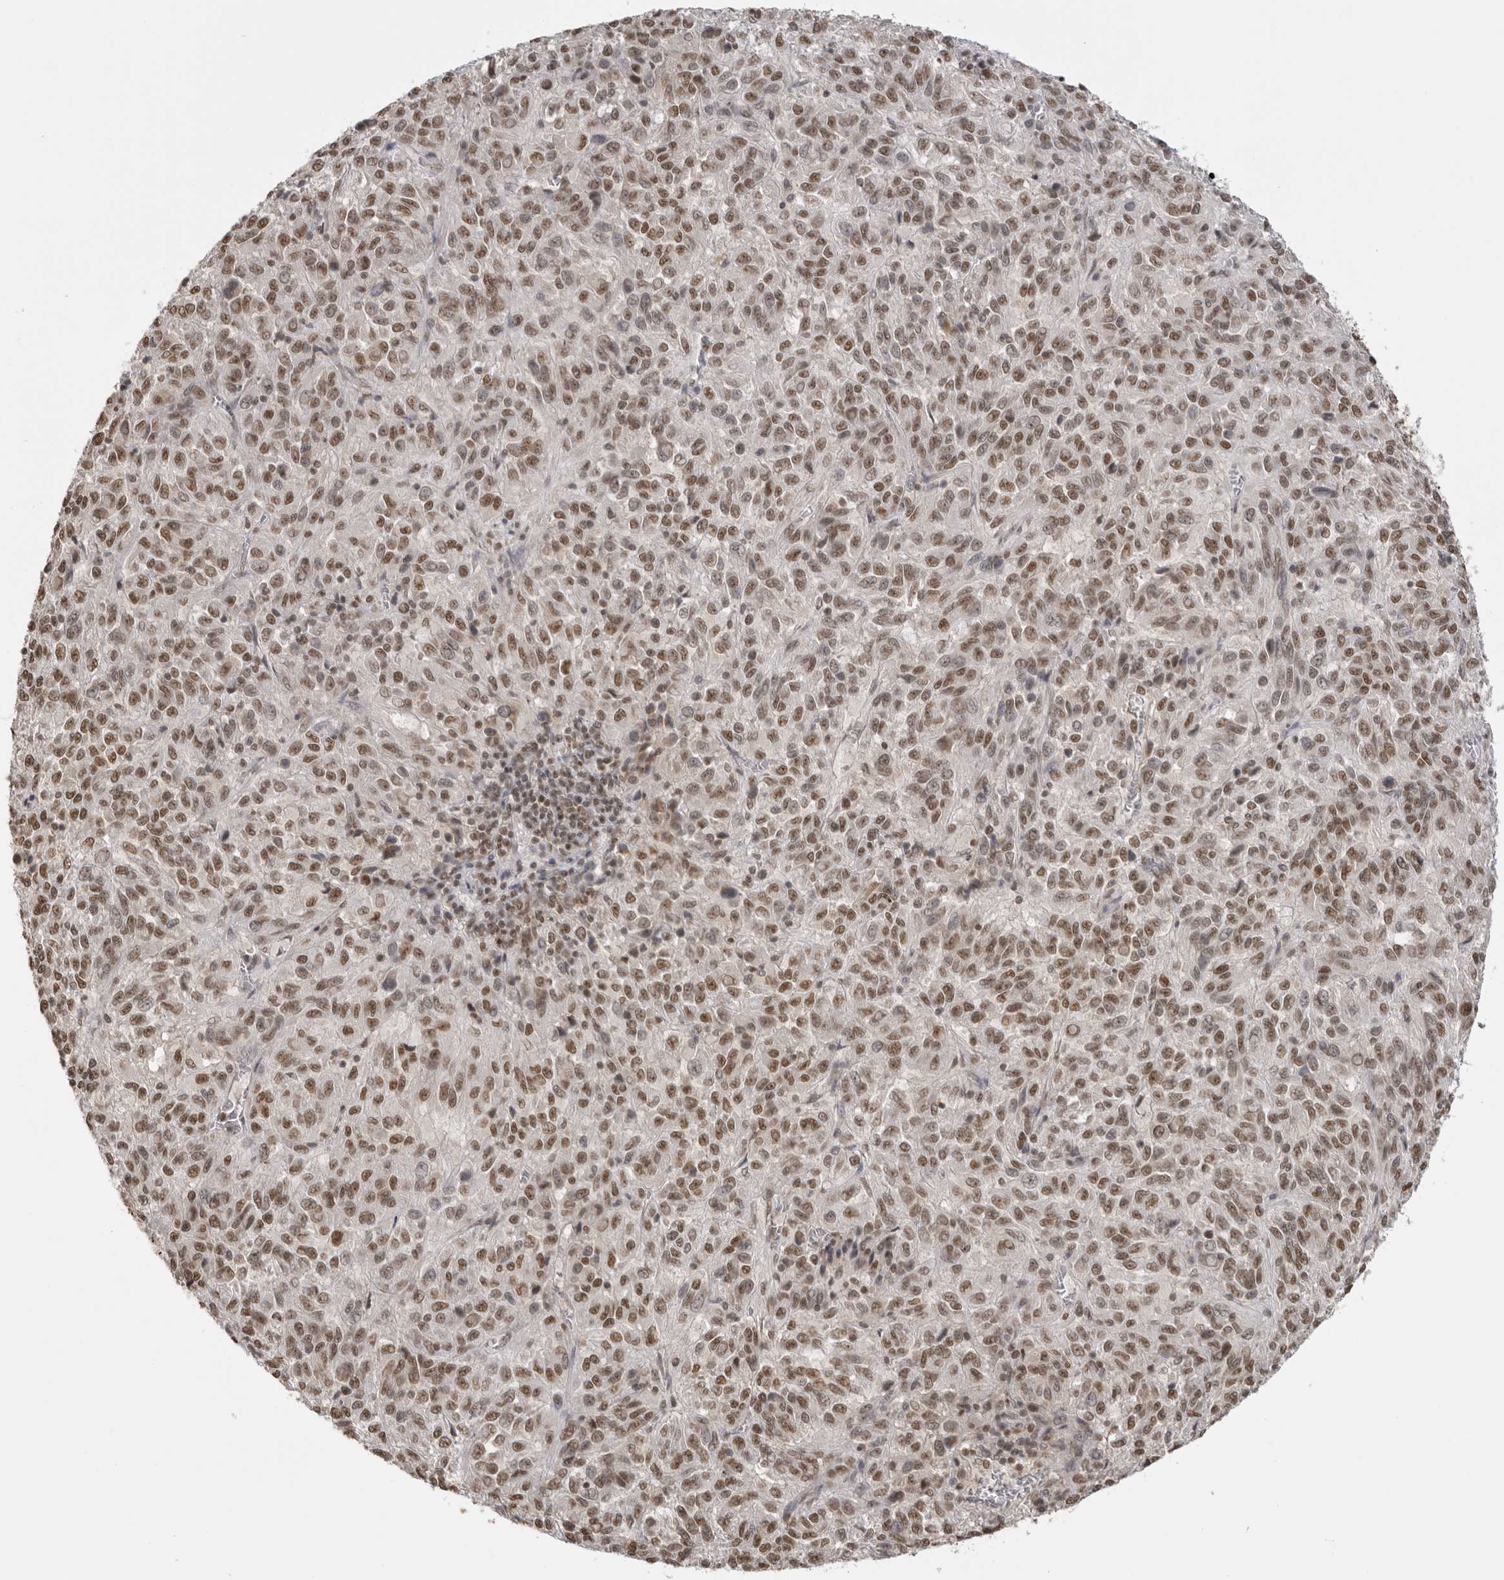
{"staining": {"intensity": "moderate", "quantity": ">75%", "location": "nuclear"}, "tissue": "melanoma", "cell_type": "Tumor cells", "image_type": "cancer", "snomed": [{"axis": "morphology", "description": "Malignant melanoma, Metastatic site"}, {"axis": "topography", "description": "Lung"}], "caption": "Protein staining of melanoma tissue reveals moderate nuclear staining in approximately >75% of tumor cells.", "gene": "RPA2", "patient": {"sex": "male", "age": 64}}